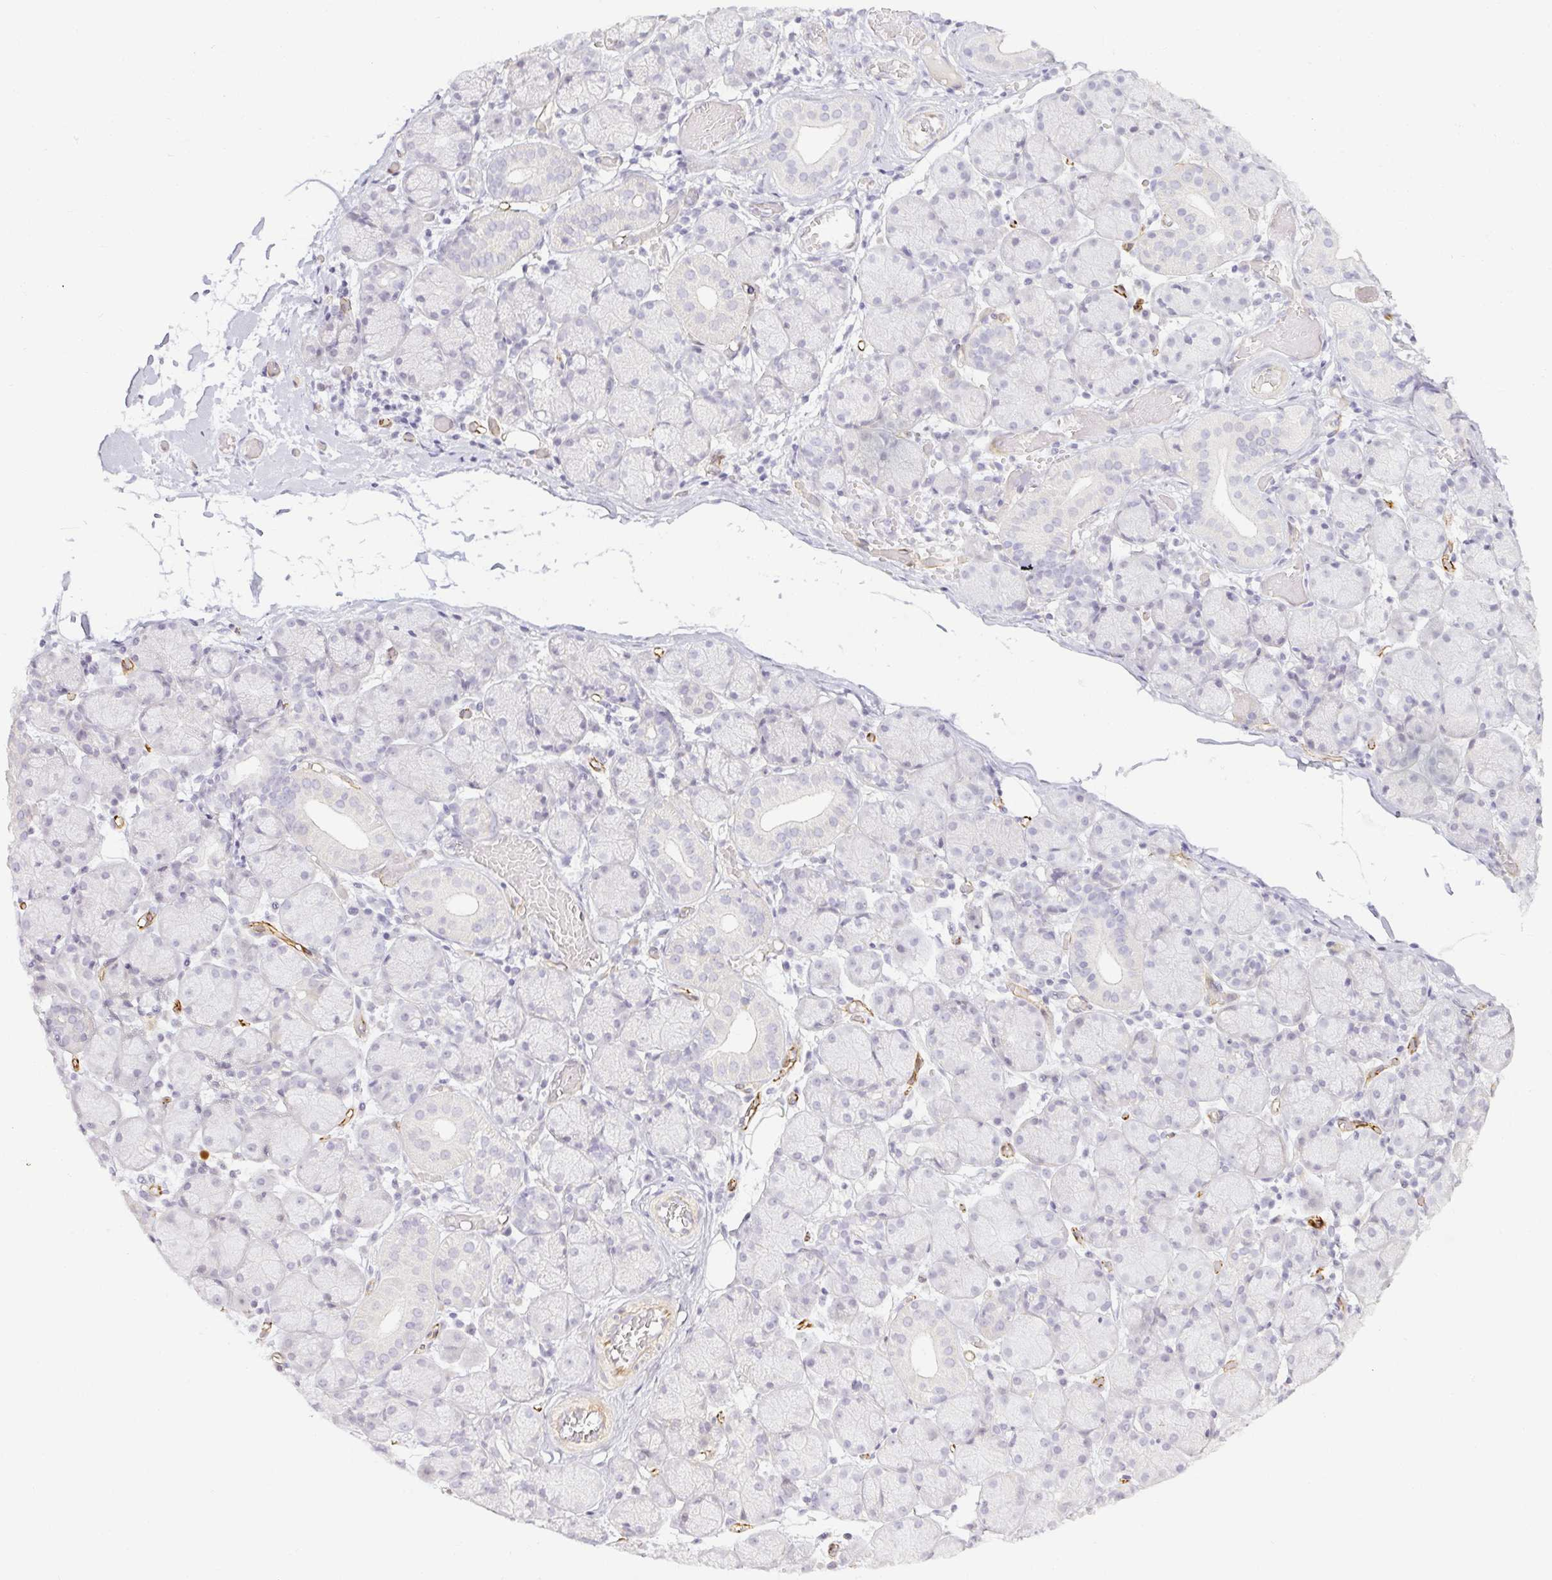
{"staining": {"intensity": "negative", "quantity": "none", "location": "none"}, "tissue": "salivary gland", "cell_type": "Glandular cells", "image_type": "normal", "snomed": [{"axis": "morphology", "description": "Normal tissue, NOS"}, {"axis": "topography", "description": "Salivary gland"}], "caption": "Glandular cells are negative for brown protein staining in unremarkable salivary gland. The staining is performed using DAB (3,3'-diaminobenzidine) brown chromogen with nuclei counter-stained in using hematoxylin.", "gene": "ACAN", "patient": {"sex": "female", "age": 24}}